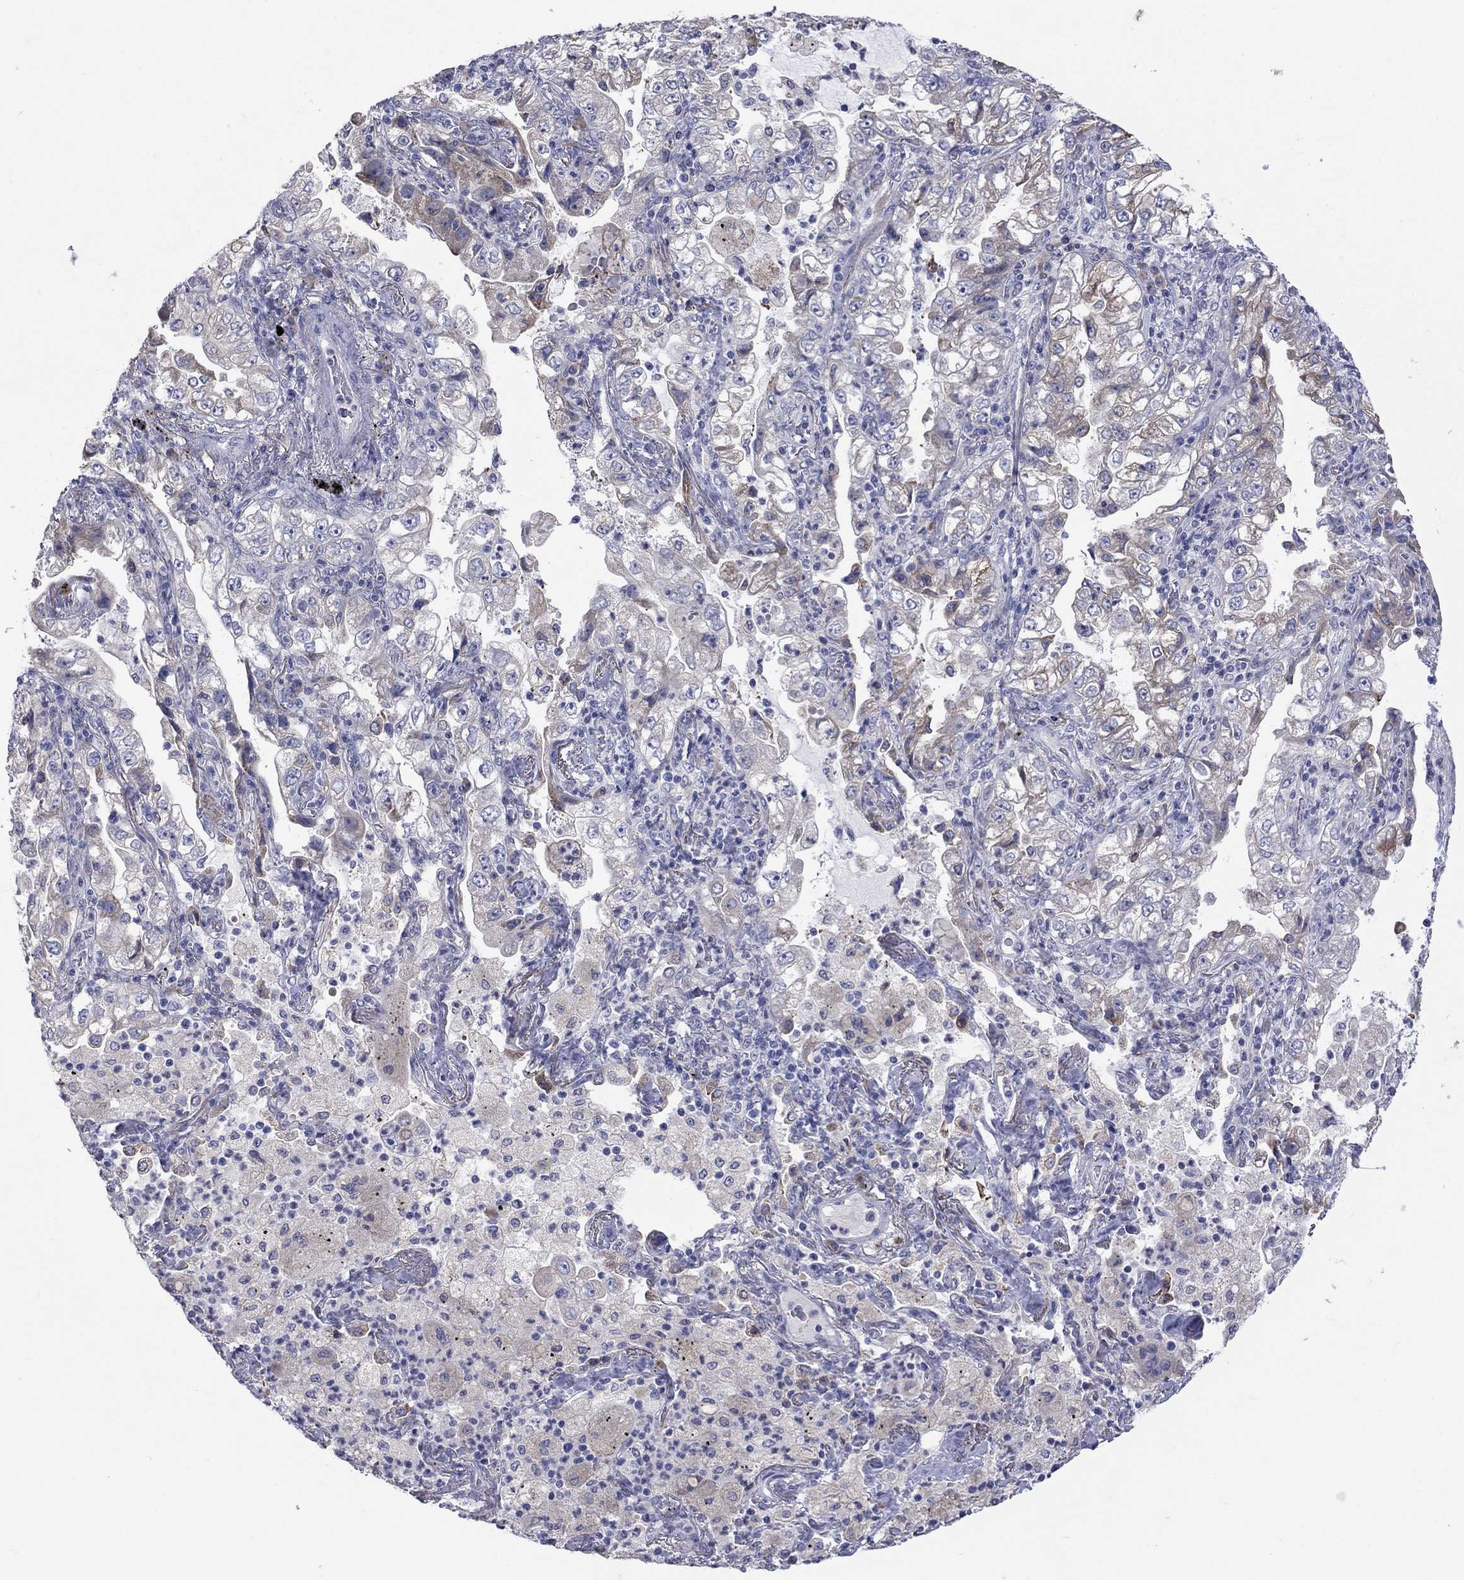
{"staining": {"intensity": "moderate", "quantity": "<25%", "location": "cytoplasmic/membranous"}, "tissue": "lung cancer", "cell_type": "Tumor cells", "image_type": "cancer", "snomed": [{"axis": "morphology", "description": "Adenocarcinoma, NOS"}, {"axis": "topography", "description": "Lung"}], "caption": "The photomicrograph reveals immunohistochemical staining of adenocarcinoma (lung). There is moderate cytoplasmic/membranous positivity is present in approximately <25% of tumor cells. (DAB (3,3'-diaminobenzidine) = brown stain, brightfield microscopy at high magnification).", "gene": "TMPRSS11A", "patient": {"sex": "female", "age": 73}}